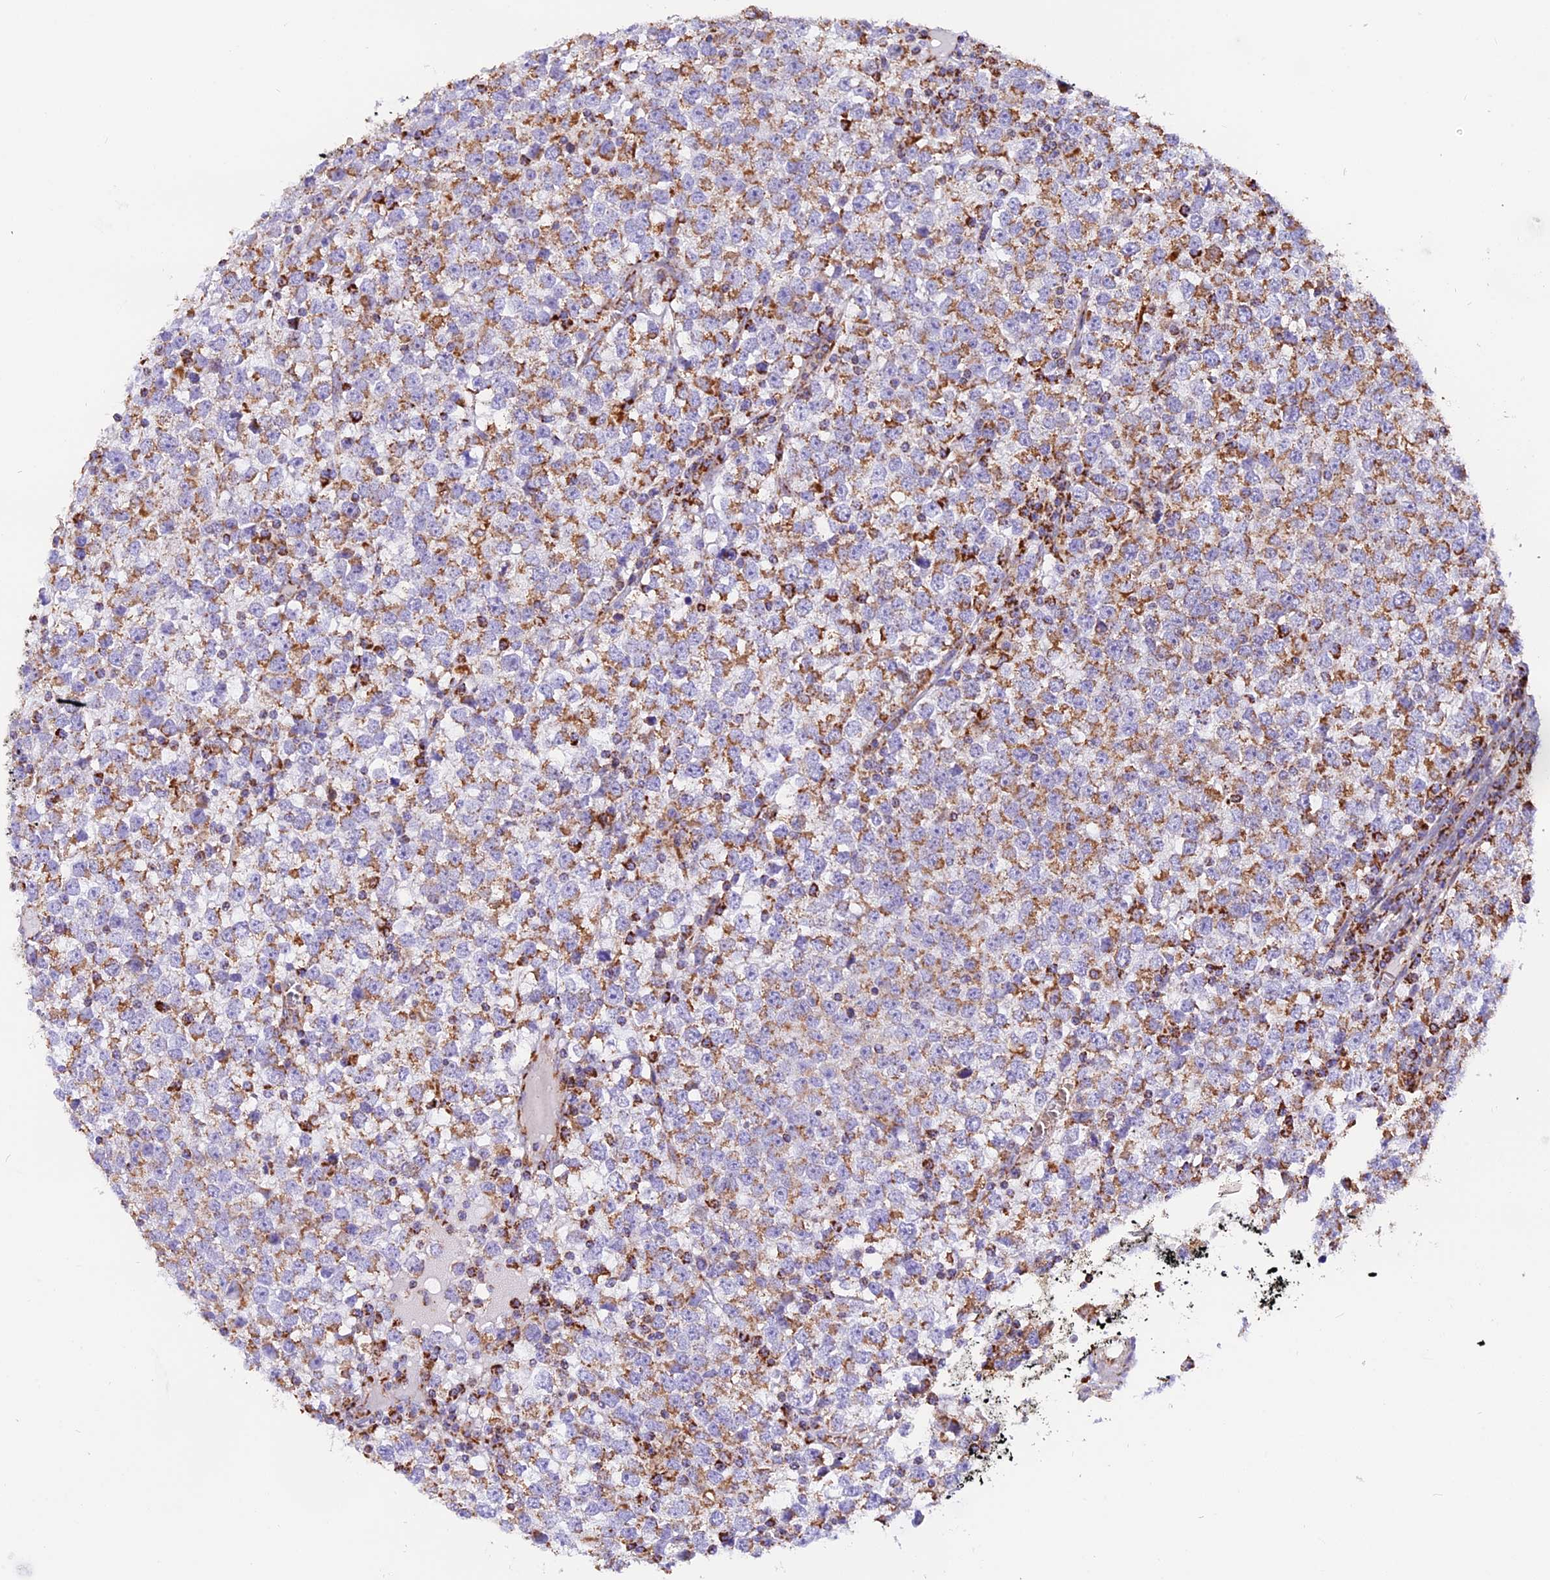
{"staining": {"intensity": "moderate", "quantity": ">75%", "location": "cytoplasmic/membranous"}, "tissue": "testis cancer", "cell_type": "Tumor cells", "image_type": "cancer", "snomed": [{"axis": "morphology", "description": "Seminoma, NOS"}, {"axis": "topography", "description": "Testis"}], "caption": "Immunohistochemistry (IHC) micrograph of neoplastic tissue: testis cancer stained using IHC shows medium levels of moderate protein expression localized specifically in the cytoplasmic/membranous of tumor cells, appearing as a cytoplasmic/membranous brown color.", "gene": "NDUFA8", "patient": {"sex": "male", "age": 65}}